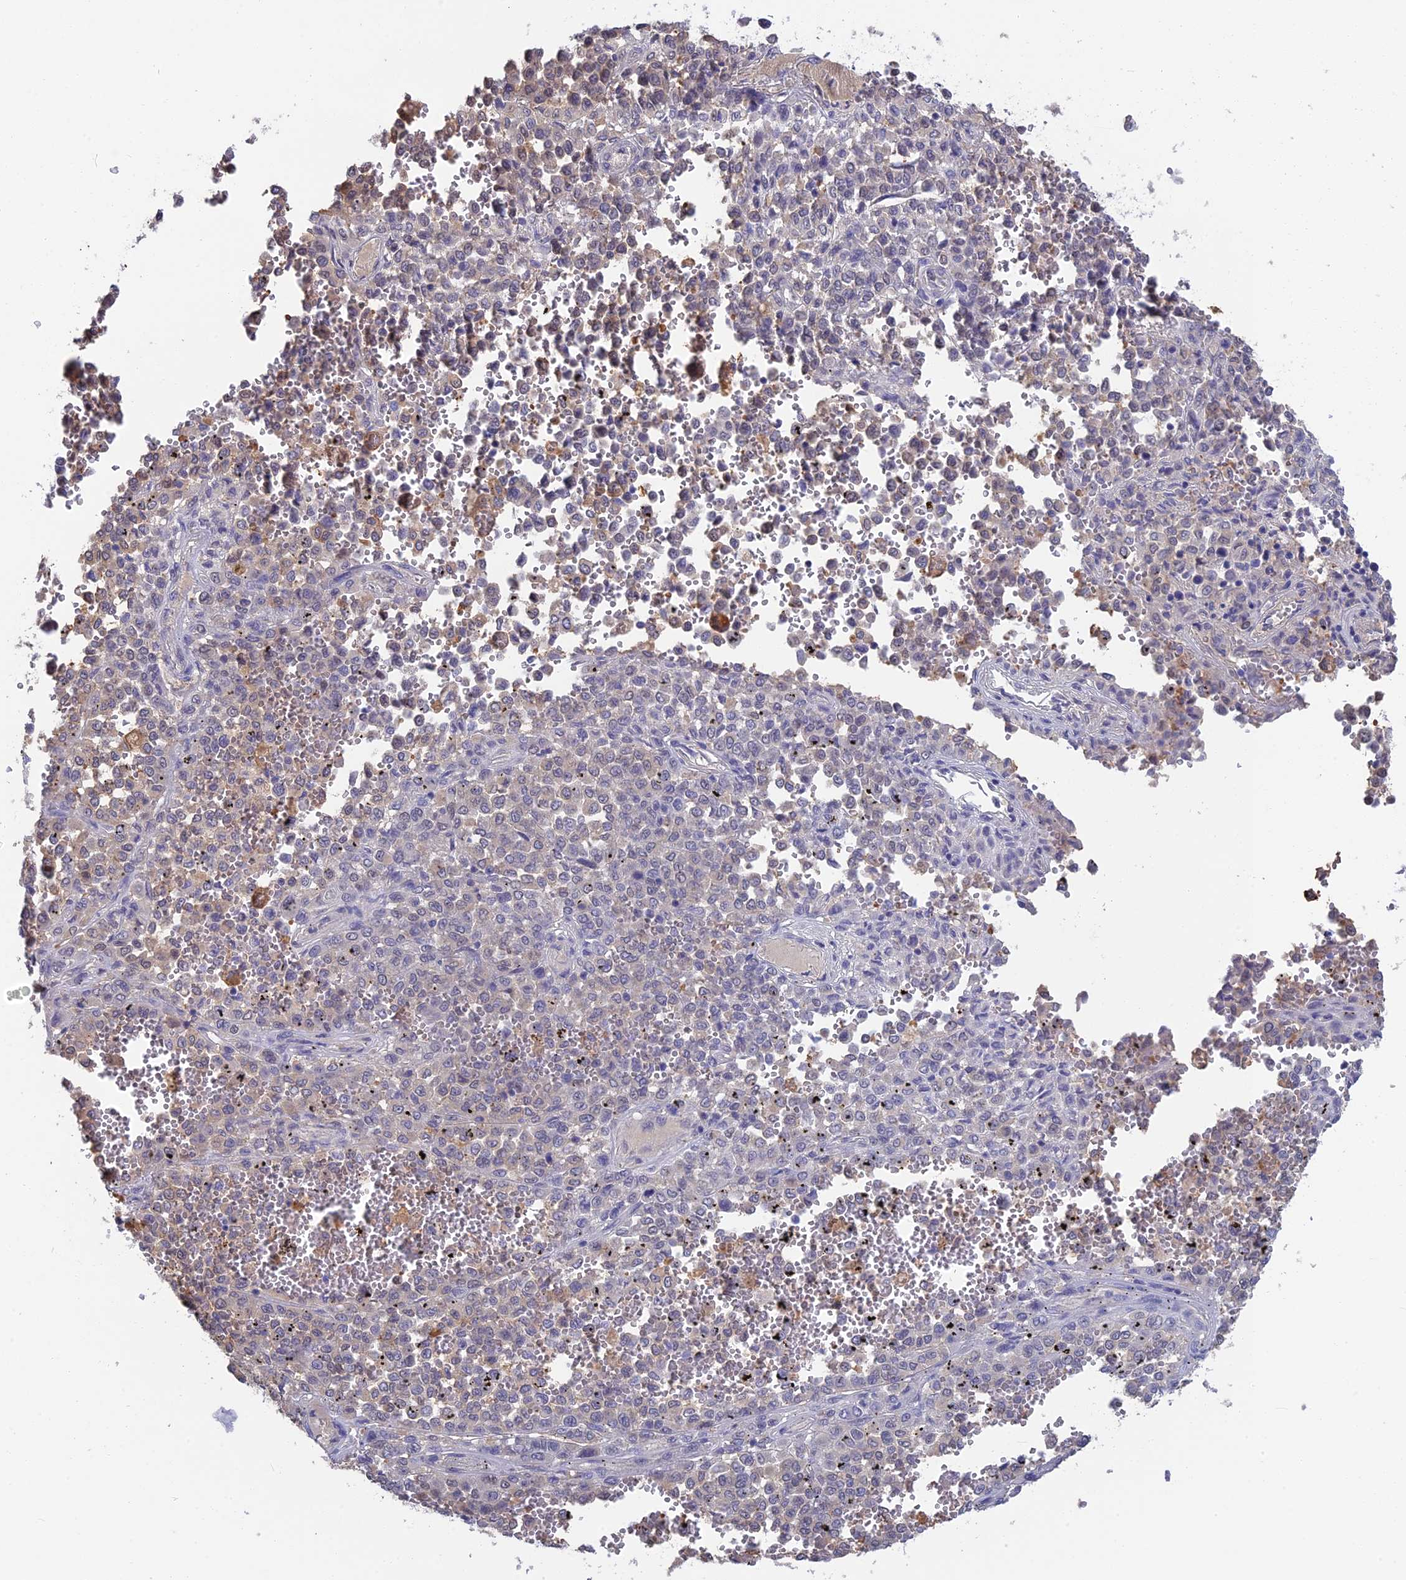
{"staining": {"intensity": "negative", "quantity": "none", "location": "none"}, "tissue": "melanoma", "cell_type": "Tumor cells", "image_type": "cancer", "snomed": [{"axis": "morphology", "description": "Malignant melanoma, Metastatic site"}, {"axis": "topography", "description": "Pancreas"}], "caption": "This photomicrograph is of malignant melanoma (metastatic site) stained with IHC to label a protein in brown with the nuclei are counter-stained blue. There is no staining in tumor cells. The staining was performed using DAB to visualize the protein expression in brown, while the nuclei were stained in blue with hematoxylin (Magnification: 20x).", "gene": "SNAP91", "patient": {"sex": "female", "age": 30}}